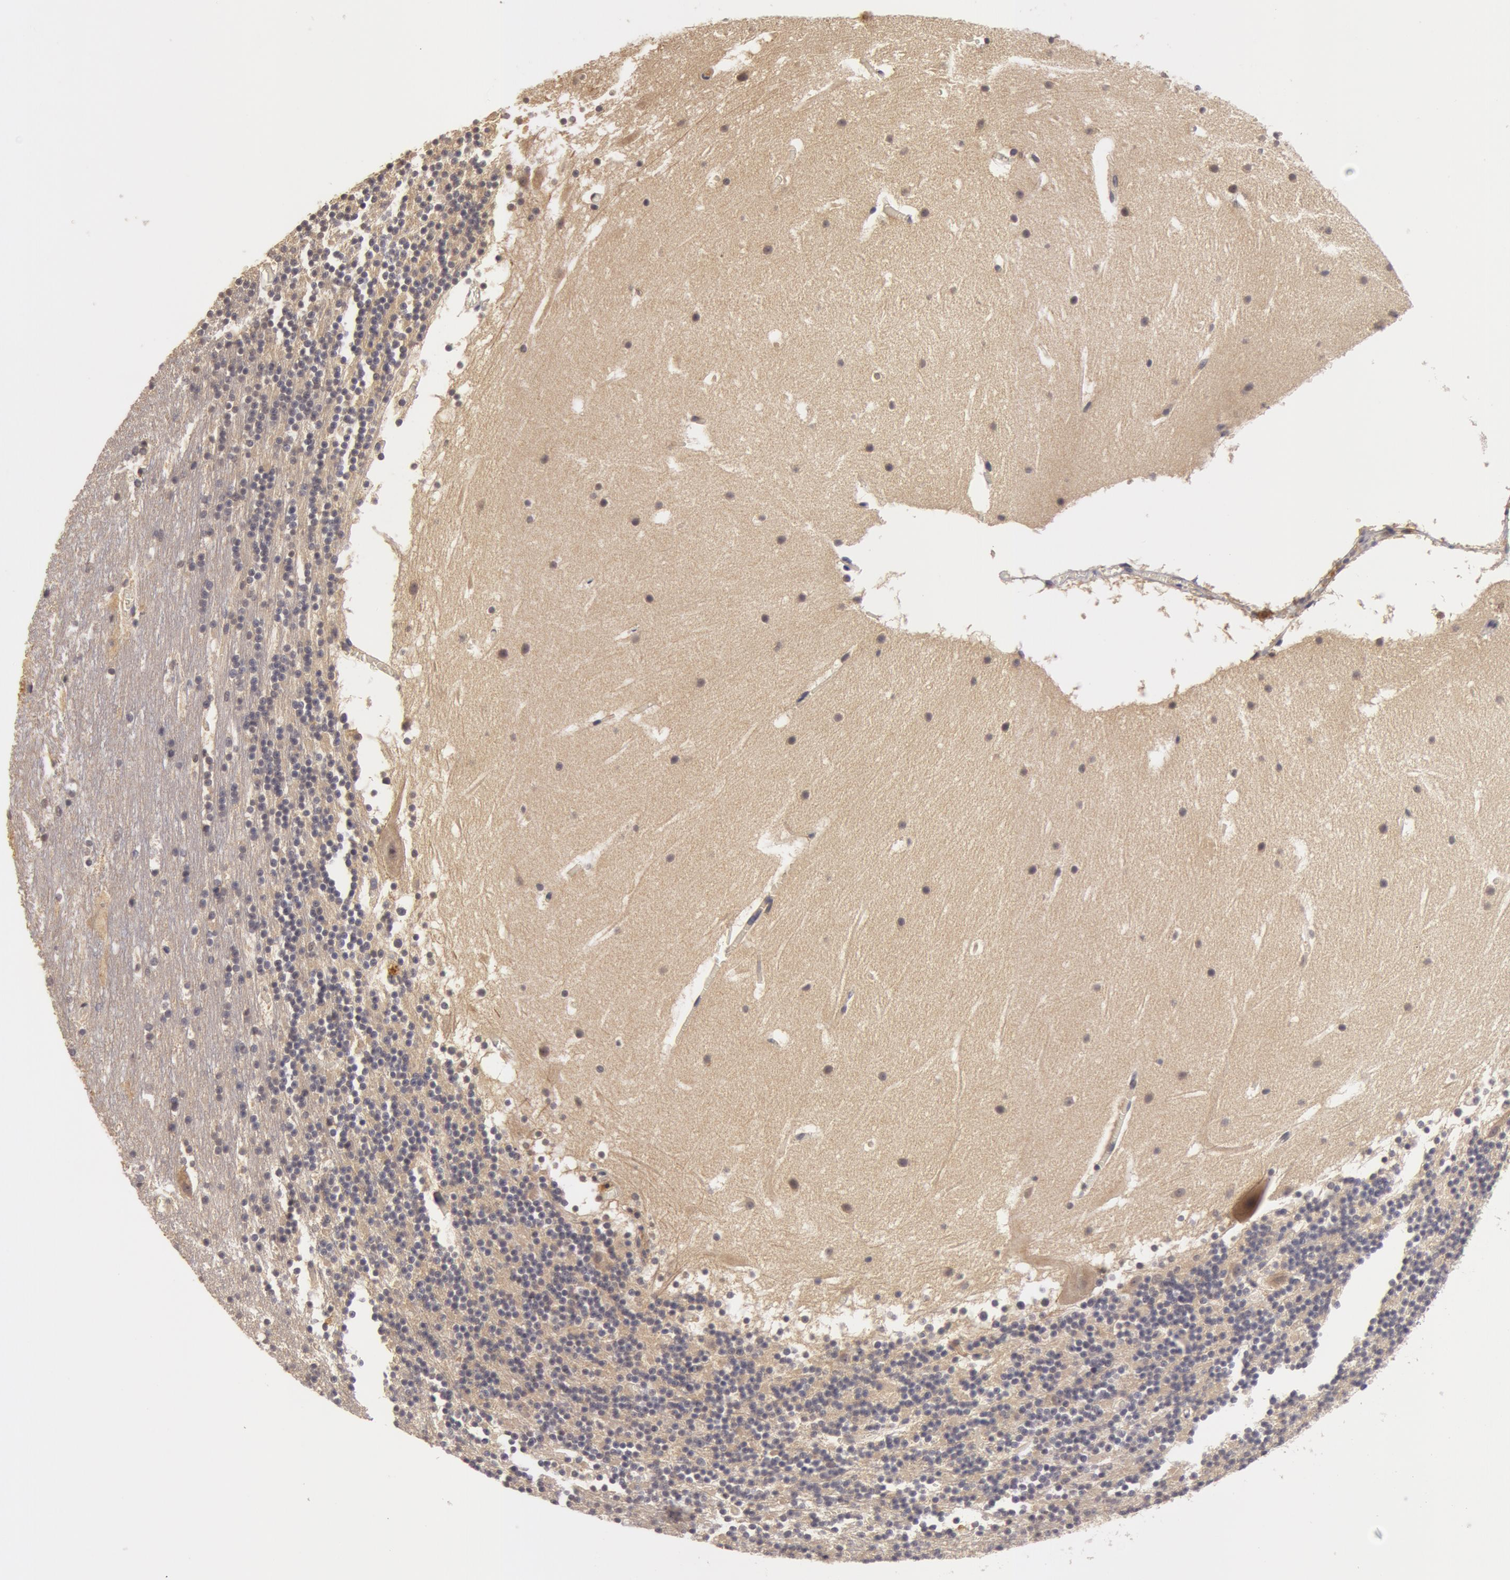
{"staining": {"intensity": "negative", "quantity": "none", "location": "none"}, "tissue": "cerebellum", "cell_type": "Cells in granular layer", "image_type": "normal", "snomed": [{"axis": "morphology", "description": "Normal tissue, NOS"}, {"axis": "topography", "description": "Cerebellum"}], "caption": "The photomicrograph reveals no significant positivity in cells in granular layer of cerebellum.", "gene": "BCHE", "patient": {"sex": "male", "age": 45}}